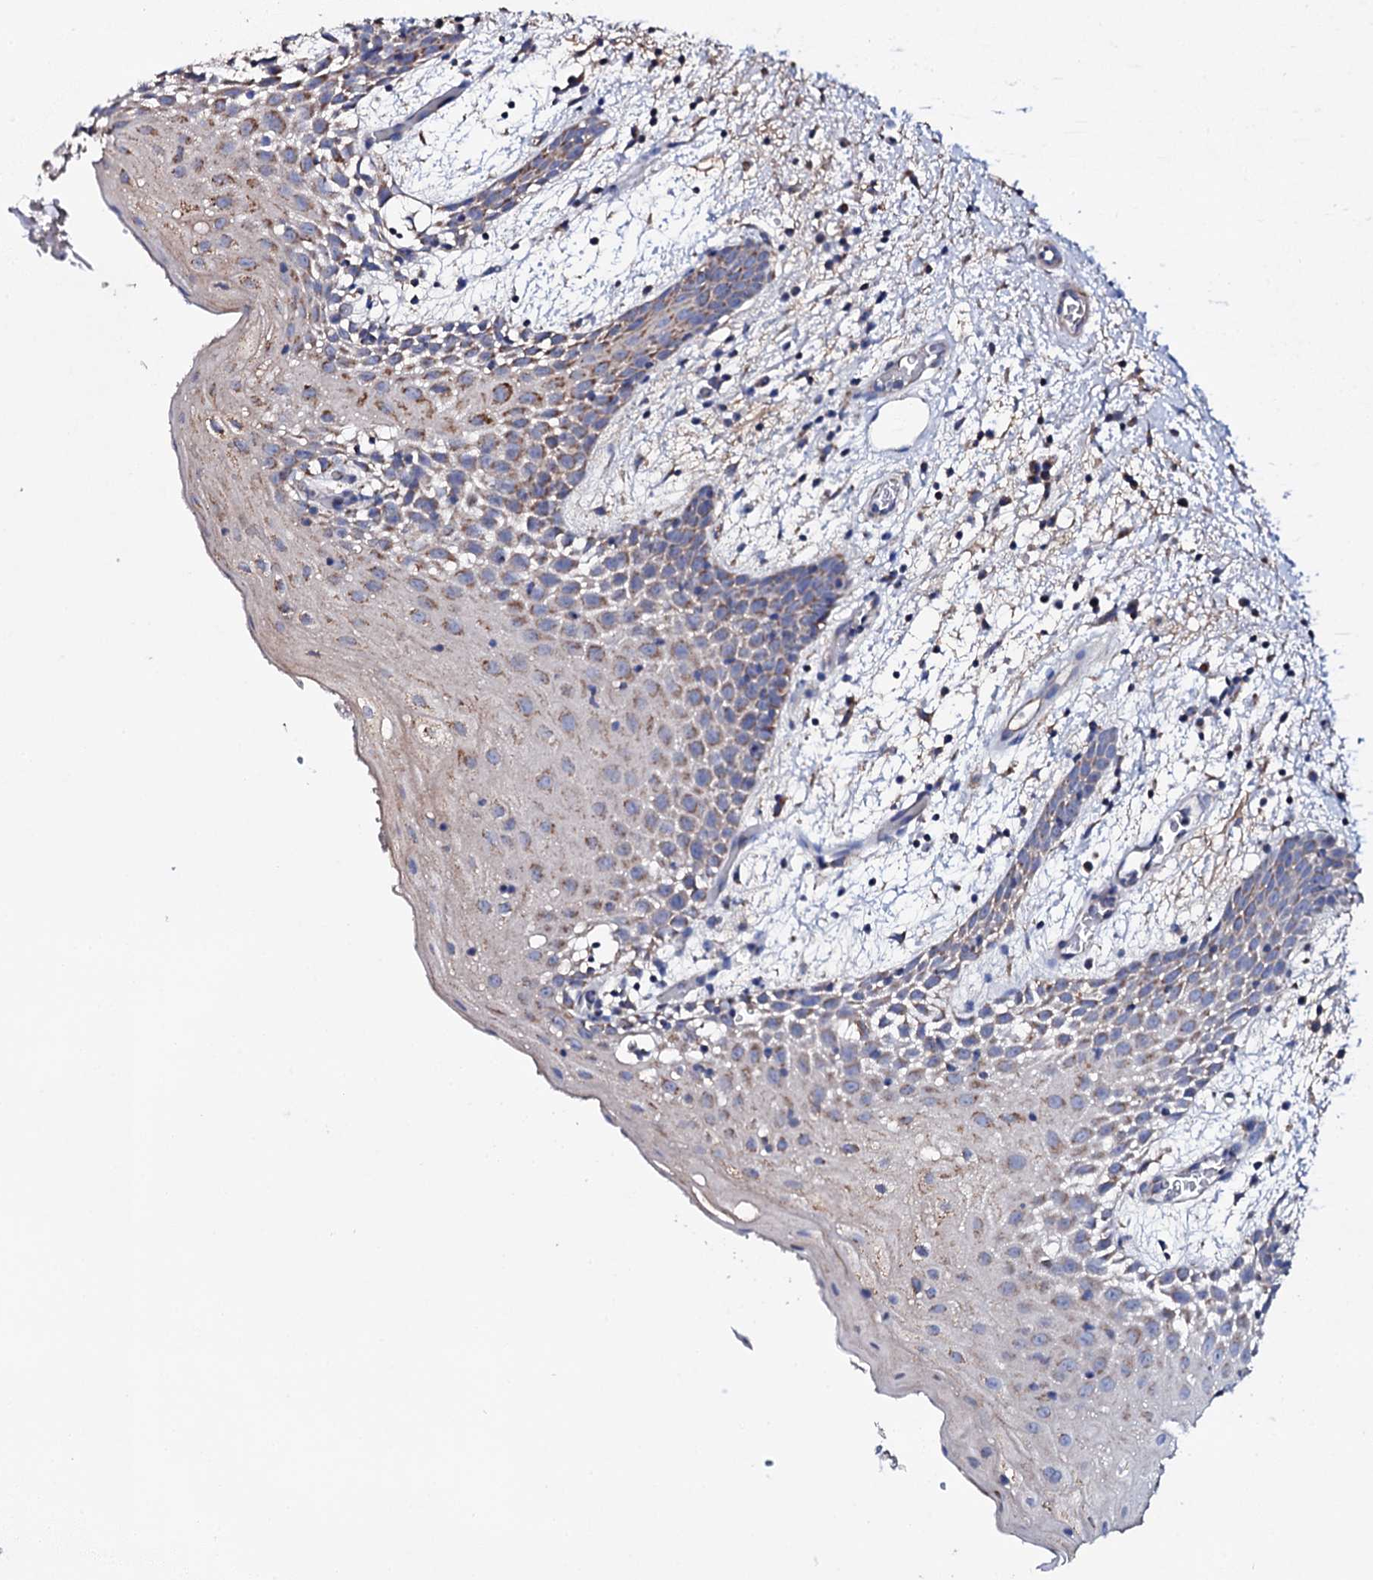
{"staining": {"intensity": "moderate", "quantity": "<25%", "location": "cytoplasmic/membranous"}, "tissue": "oral mucosa", "cell_type": "Squamous epithelial cells", "image_type": "normal", "snomed": [{"axis": "morphology", "description": "Normal tissue, NOS"}, {"axis": "topography", "description": "Skeletal muscle"}, {"axis": "topography", "description": "Oral tissue"}, {"axis": "topography", "description": "Salivary gland"}, {"axis": "topography", "description": "Peripheral nerve tissue"}], "caption": "The immunohistochemical stain labels moderate cytoplasmic/membranous expression in squamous epithelial cells of unremarkable oral mucosa.", "gene": "TCAF2C", "patient": {"sex": "male", "age": 54}}